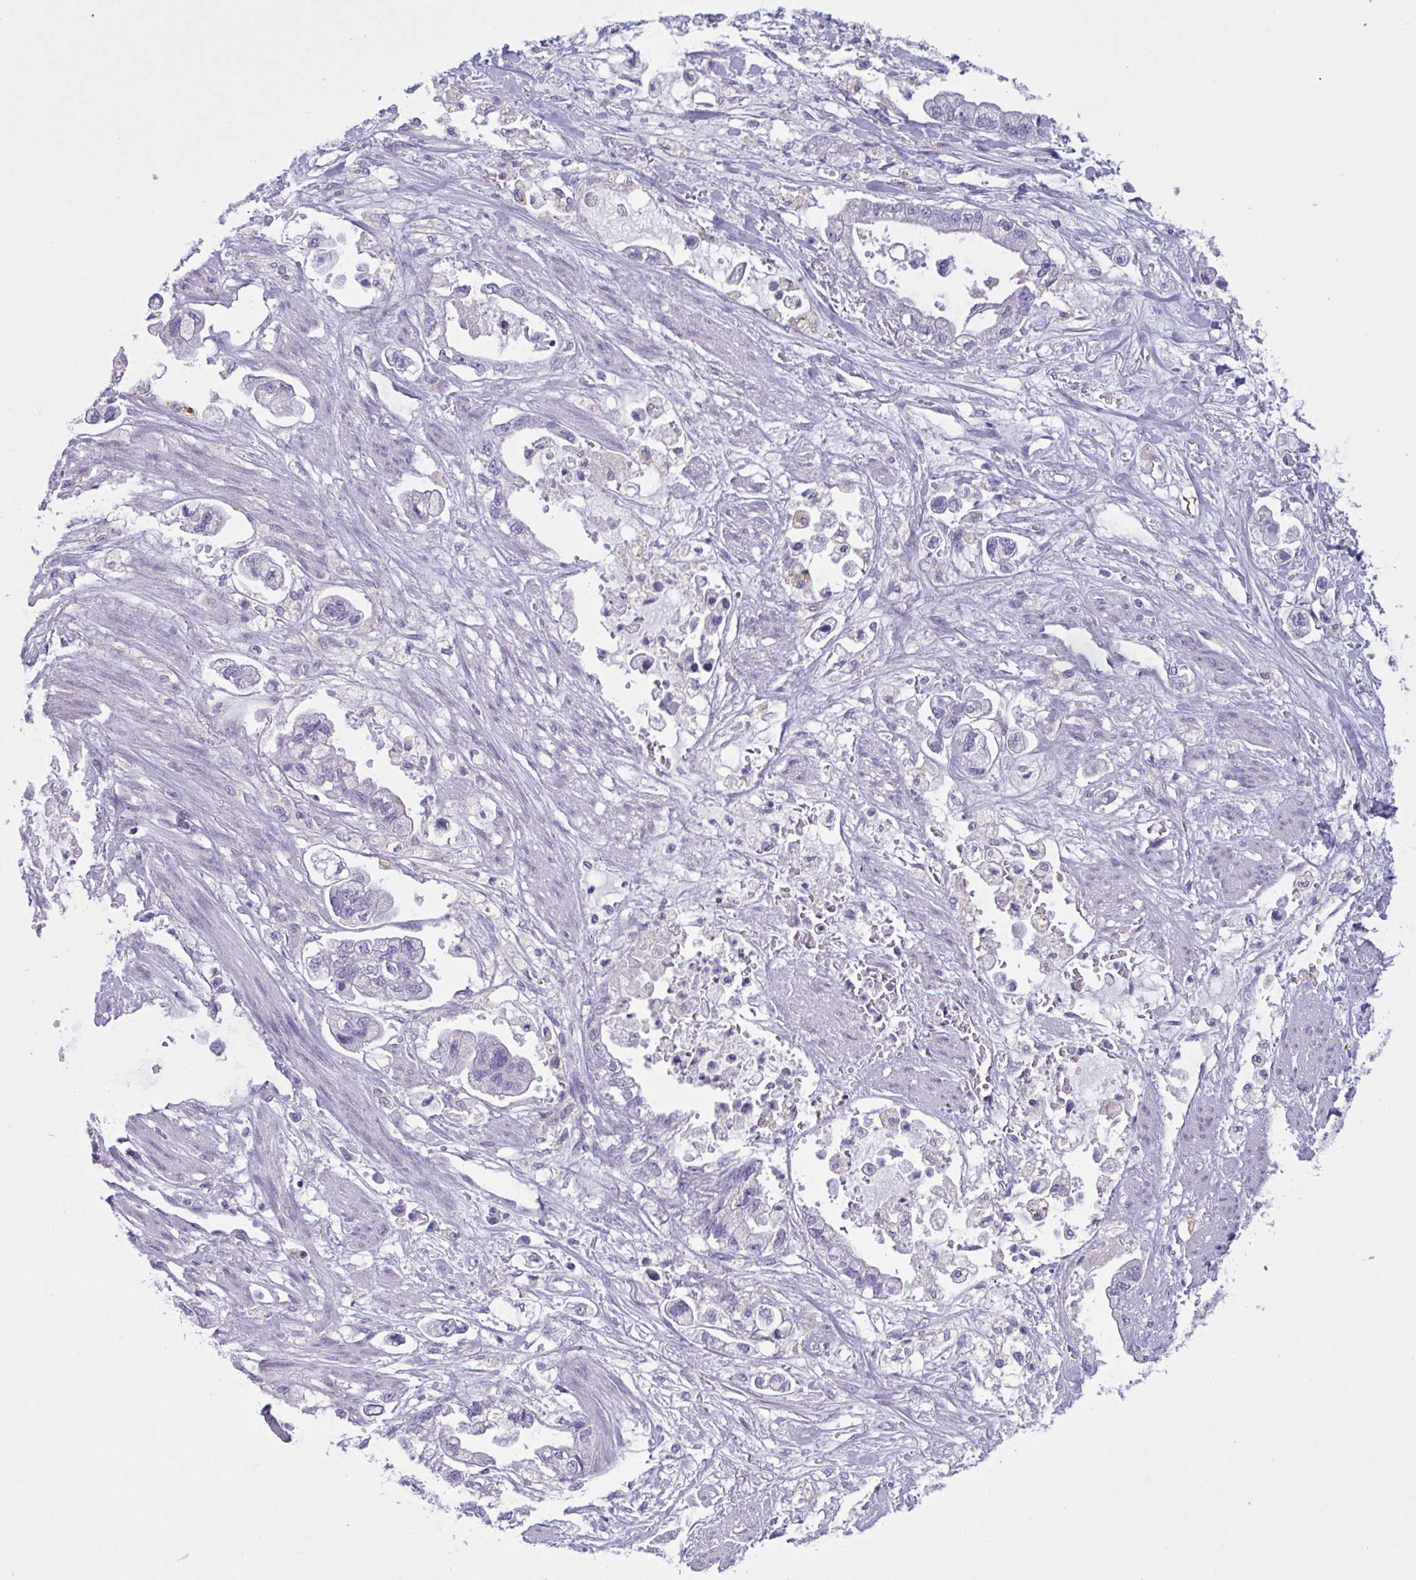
{"staining": {"intensity": "negative", "quantity": "none", "location": "none"}, "tissue": "stomach cancer", "cell_type": "Tumor cells", "image_type": "cancer", "snomed": [{"axis": "morphology", "description": "Adenocarcinoma, NOS"}, {"axis": "topography", "description": "Stomach"}], "caption": "This is an IHC image of human stomach cancer (adenocarcinoma). There is no positivity in tumor cells.", "gene": "RPL22L1", "patient": {"sex": "male", "age": 62}}